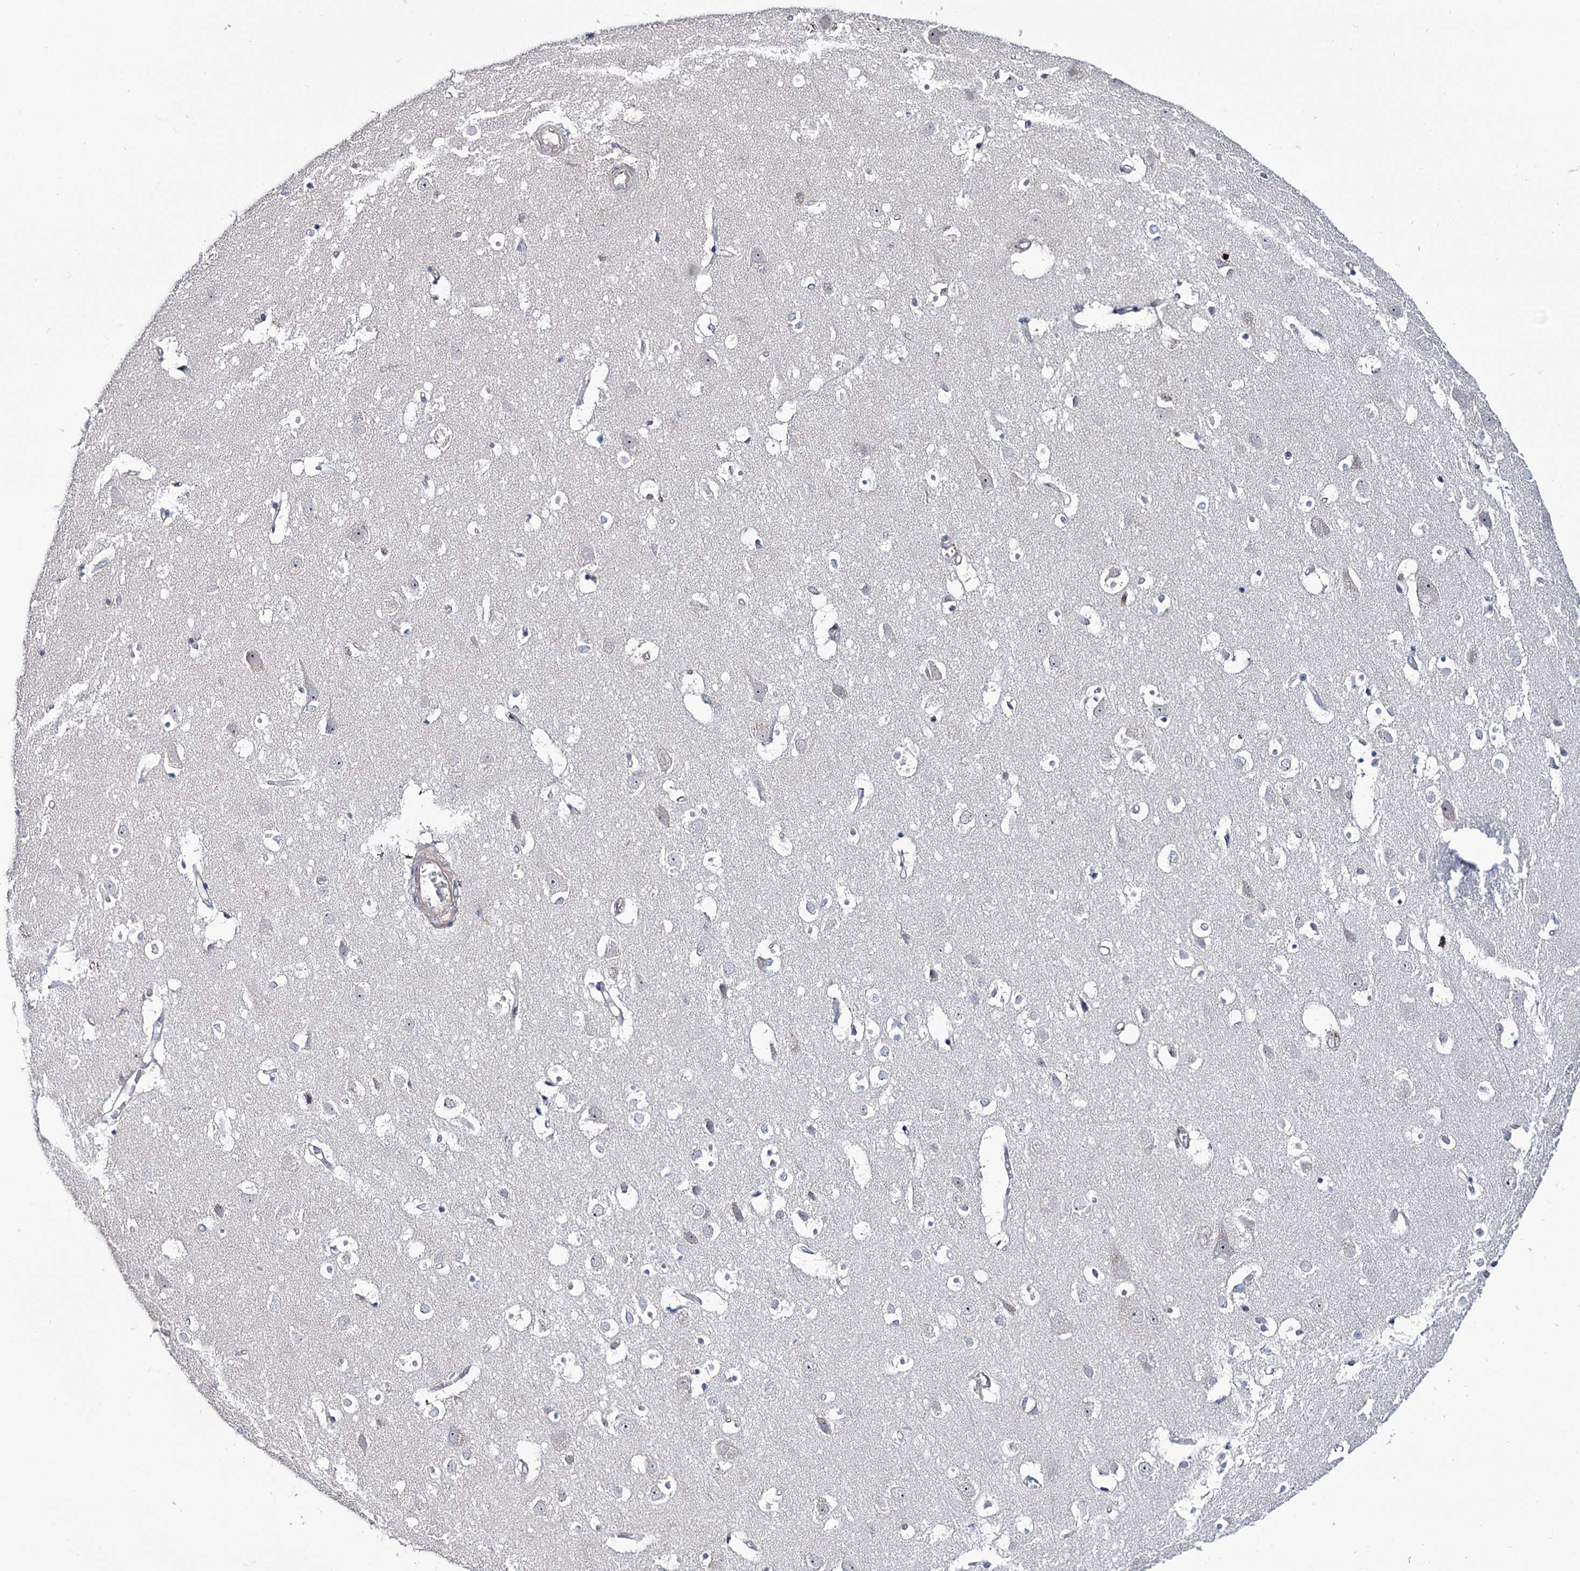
{"staining": {"intensity": "negative", "quantity": "none", "location": "none"}, "tissue": "cerebral cortex", "cell_type": "Endothelial cells", "image_type": "normal", "snomed": [{"axis": "morphology", "description": "Normal tissue, NOS"}, {"axis": "topography", "description": "Cerebral cortex"}], "caption": "Cerebral cortex stained for a protein using immunohistochemistry demonstrates no positivity endothelial cells.", "gene": "SEC24A", "patient": {"sex": "male", "age": 54}}